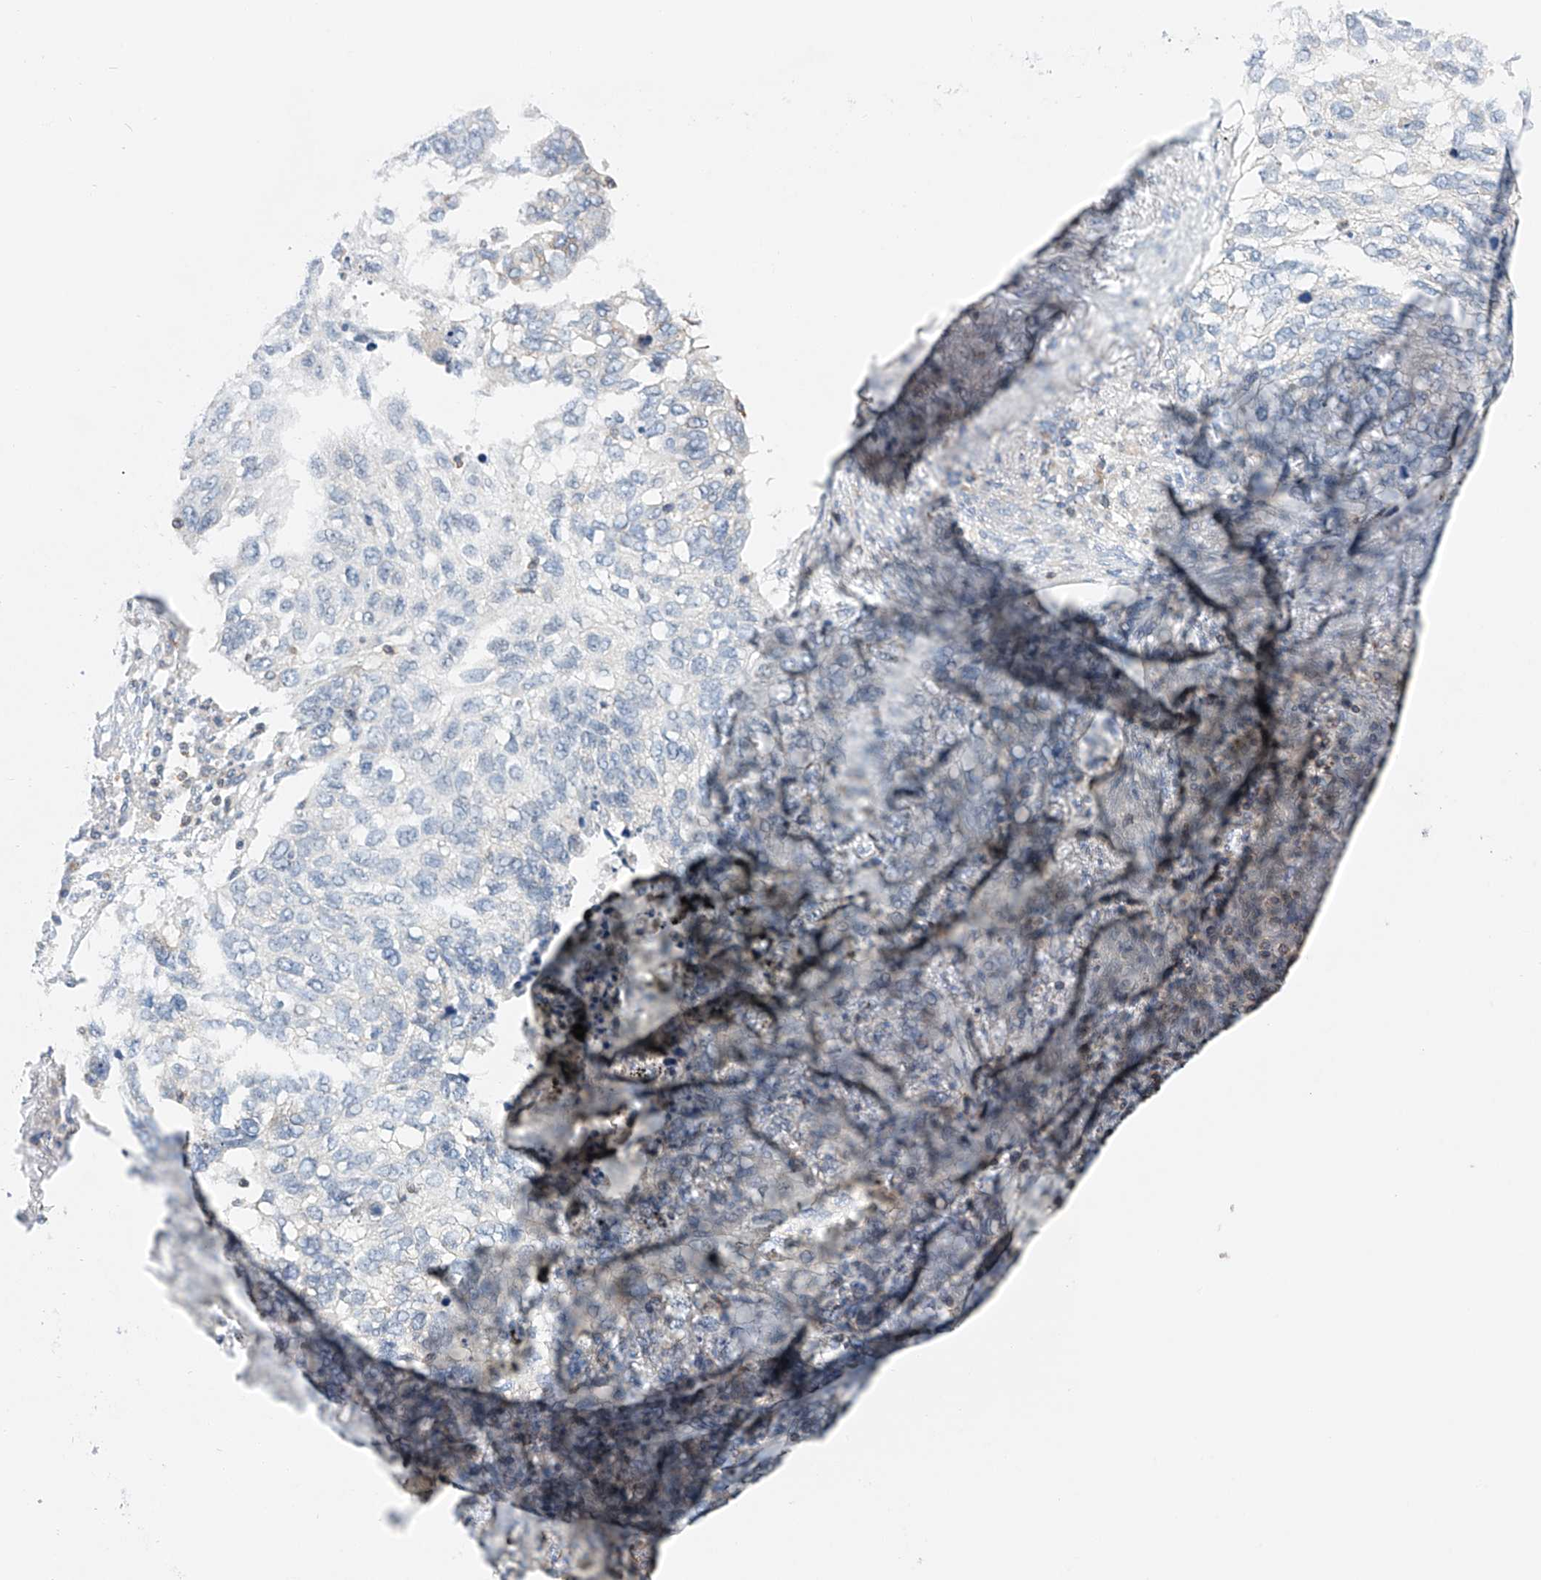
{"staining": {"intensity": "negative", "quantity": "none", "location": "none"}, "tissue": "lung cancer", "cell_type": "Tumor cells", "image_type": "cancer", "snomed": [{"axis": "morphology", "description": "Squamous cell carcinoma, NOS"}, {"axis": "topography", "description": "Lung"}], "caption": "IHC of lung cancer (squamous cell carcinoma) demonstrates no staining in tumor cells. (Brightfield microscopy of DAB (3,3'-diaminobenzidine) immunohistochemistry at high magnification).", "gene": "MFN2", "patient": {"sex": "female", "age": 63}}